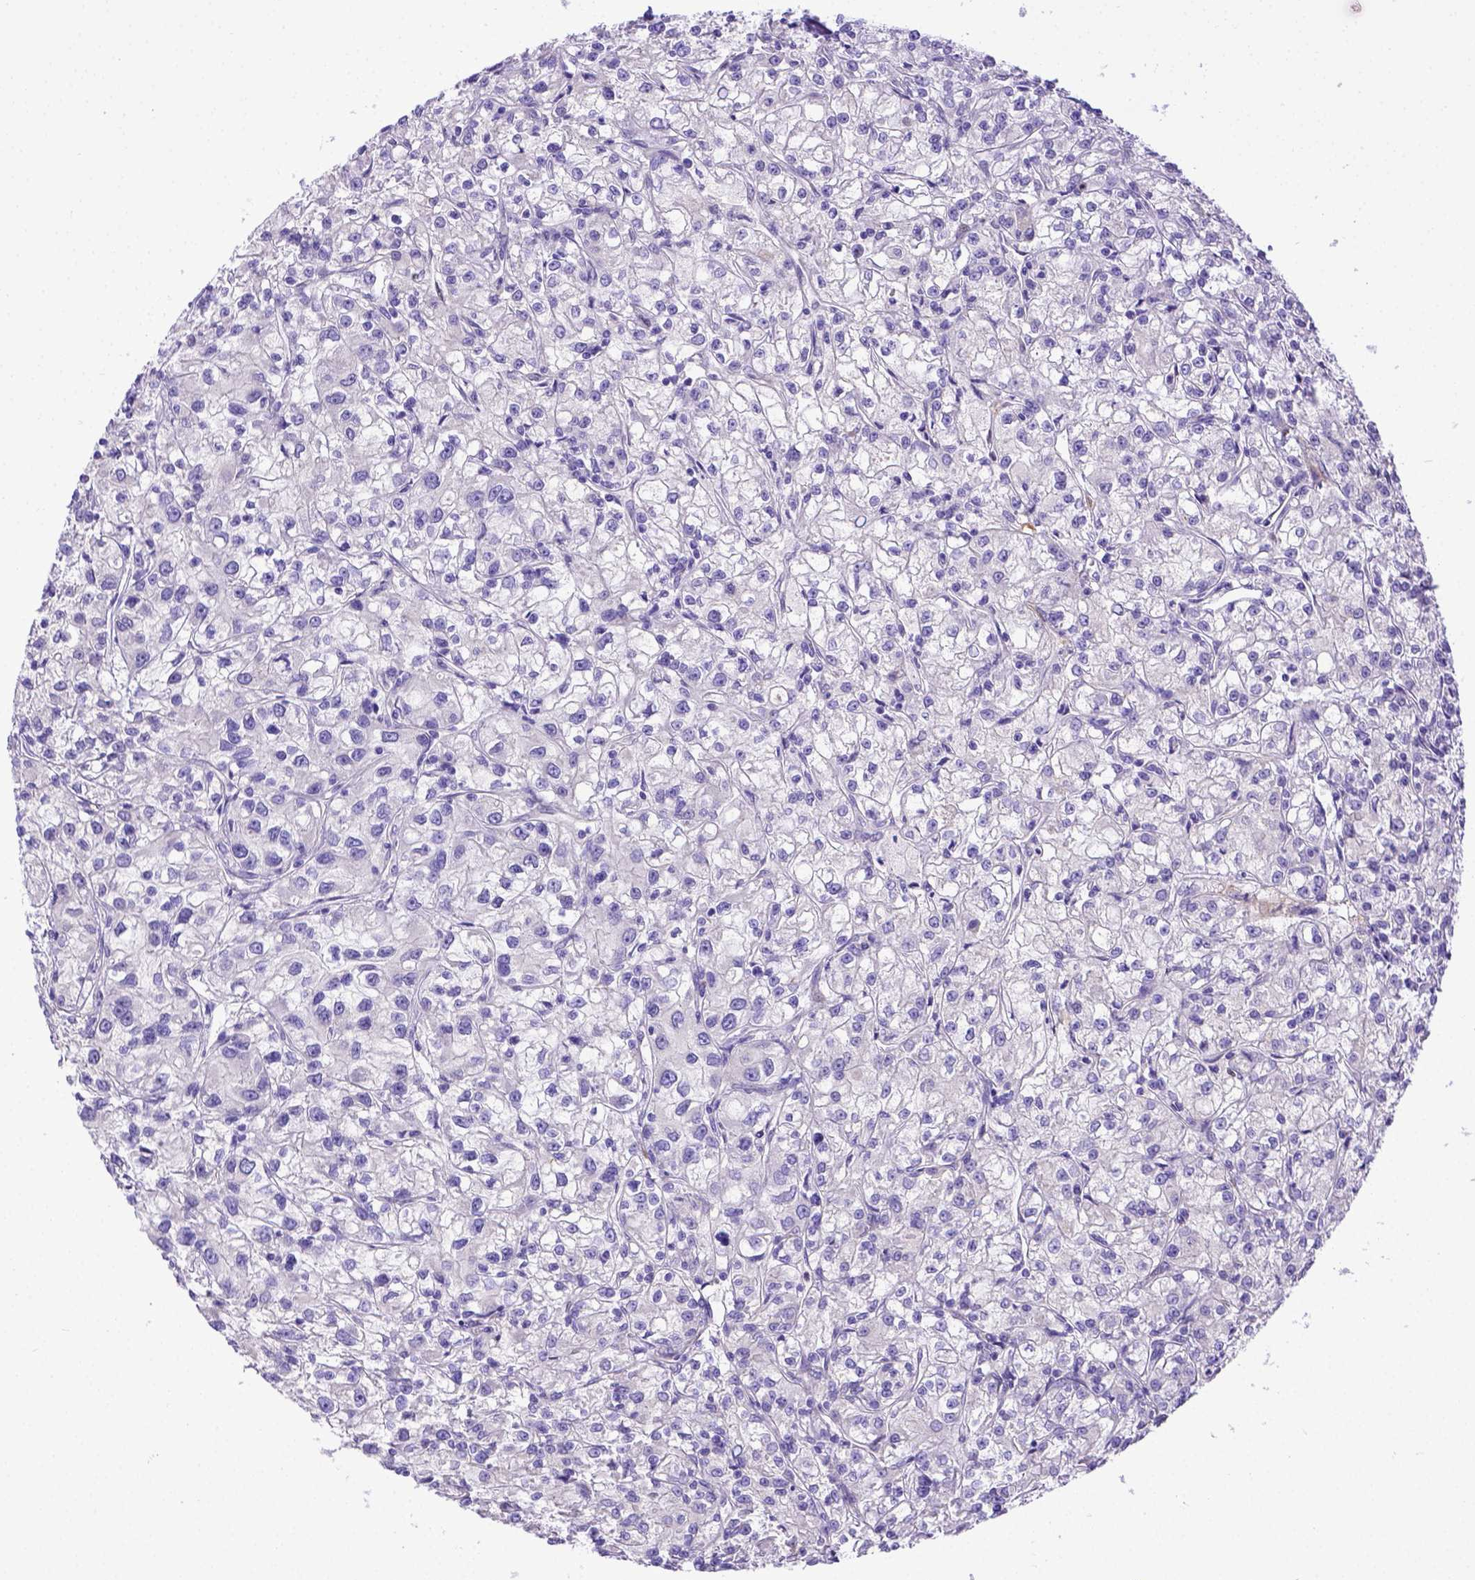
{"staining": {"intensity": "negative", "quantity": "none", "location": "none"}, "tissue": "renal cancer", "cell_type": "Tumor cells", "image_type": "cancer", "snomed": [{"axis": "morphology", "description": "Adenocarcinoma, NOS"}, {"axis": "topography", "description": "Kidney"}], "caption": "Tumor cells show no significant staining in adenocarcinoma (renal).", "gene": "CFAP300", "patient": {"sex": "female", "age": 59}}